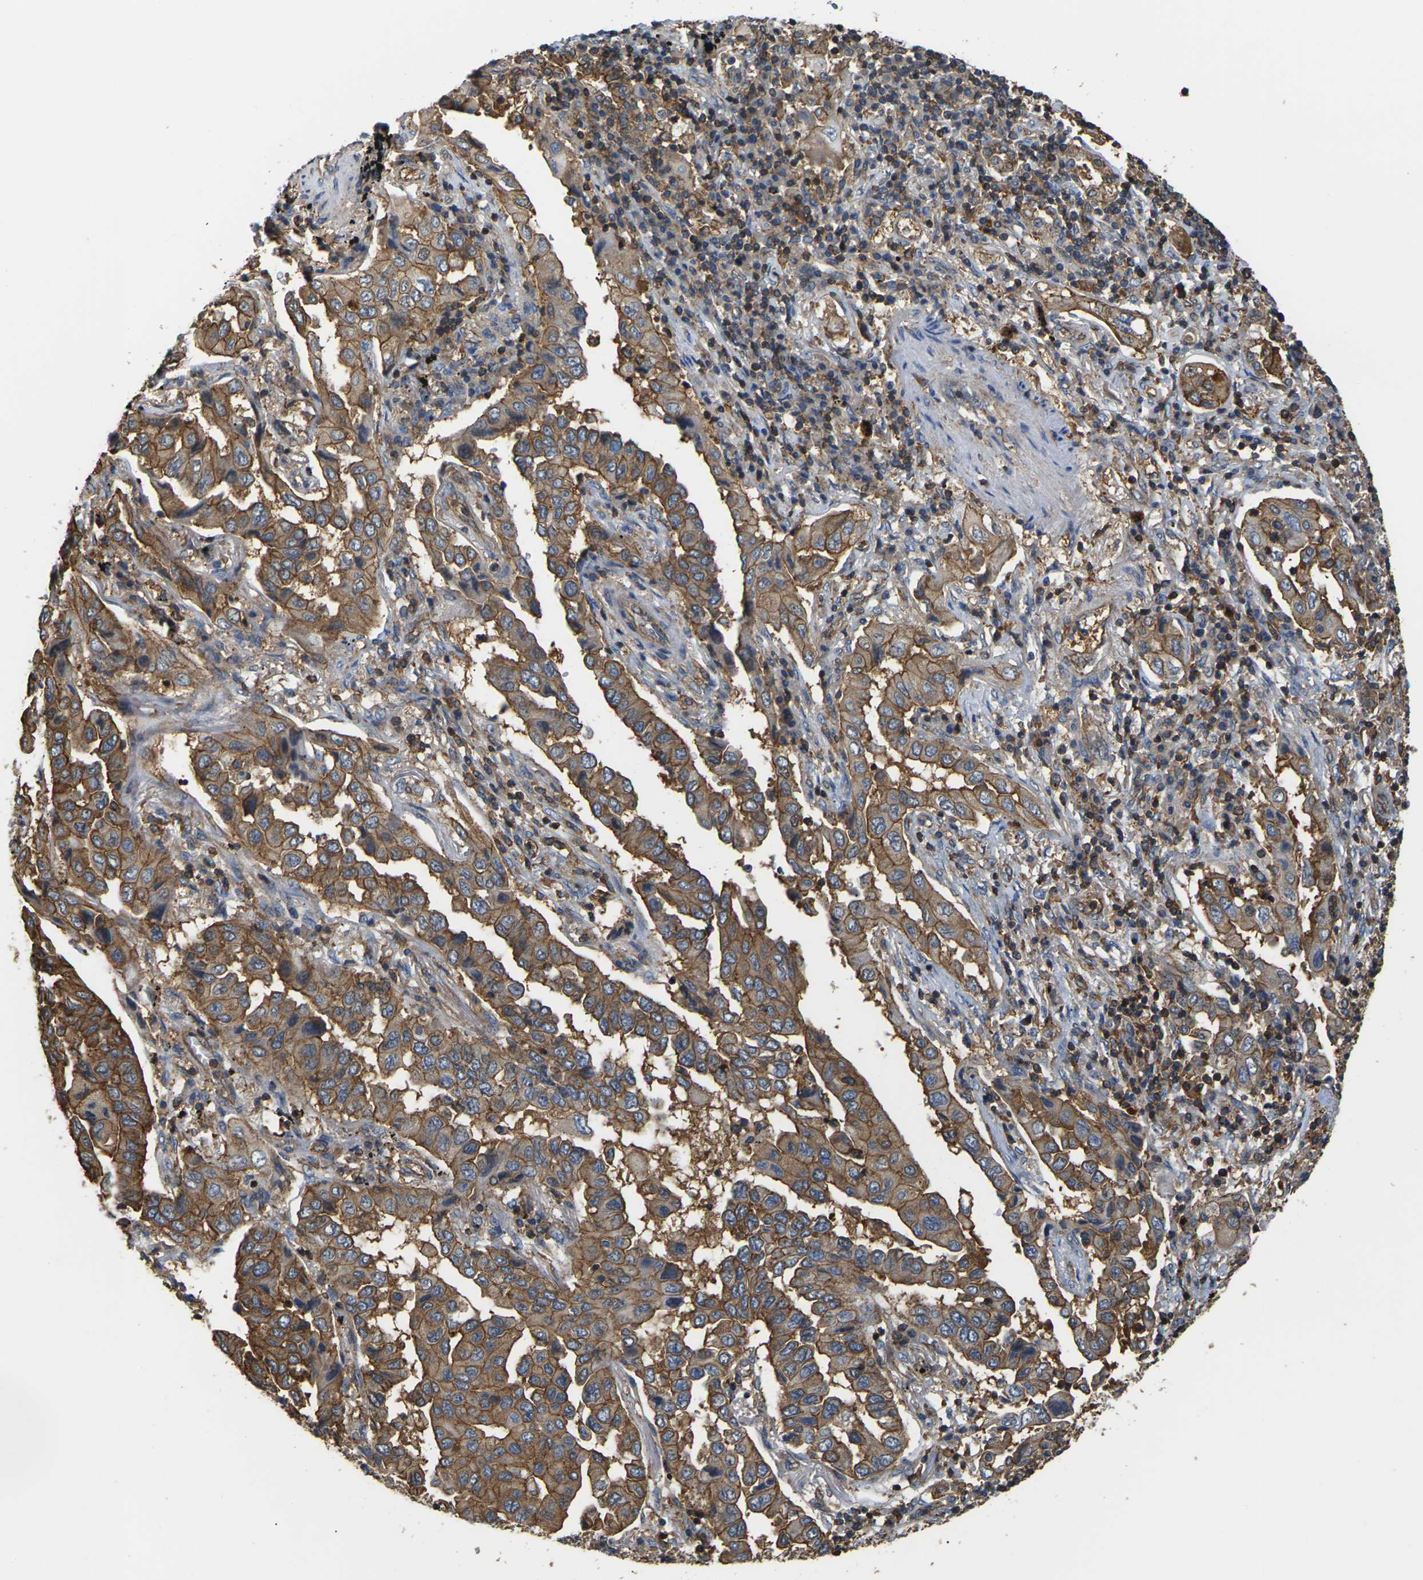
{"staining": {"intensity": "moderate", "quantity": ">75%", "location": "cytoplasmic/membranous"}, "tissue": "lung cancer", "cell_type": "Tumor cells", "image_type": "cancer", "snomed": [{"axis": "morphology", "description": "Adenocarcinoma, NOS"}, {"axis": "topography", "description": "Lung"}], "caption": "The histopathology image exhibits staining of lung adenocarcinoma, revealing moderate cytoplasmic/membranous protein staining (brown color) within tumor cells.", "gene": "IQGAP1", "patient": {"sex": "female", "age": 65}}